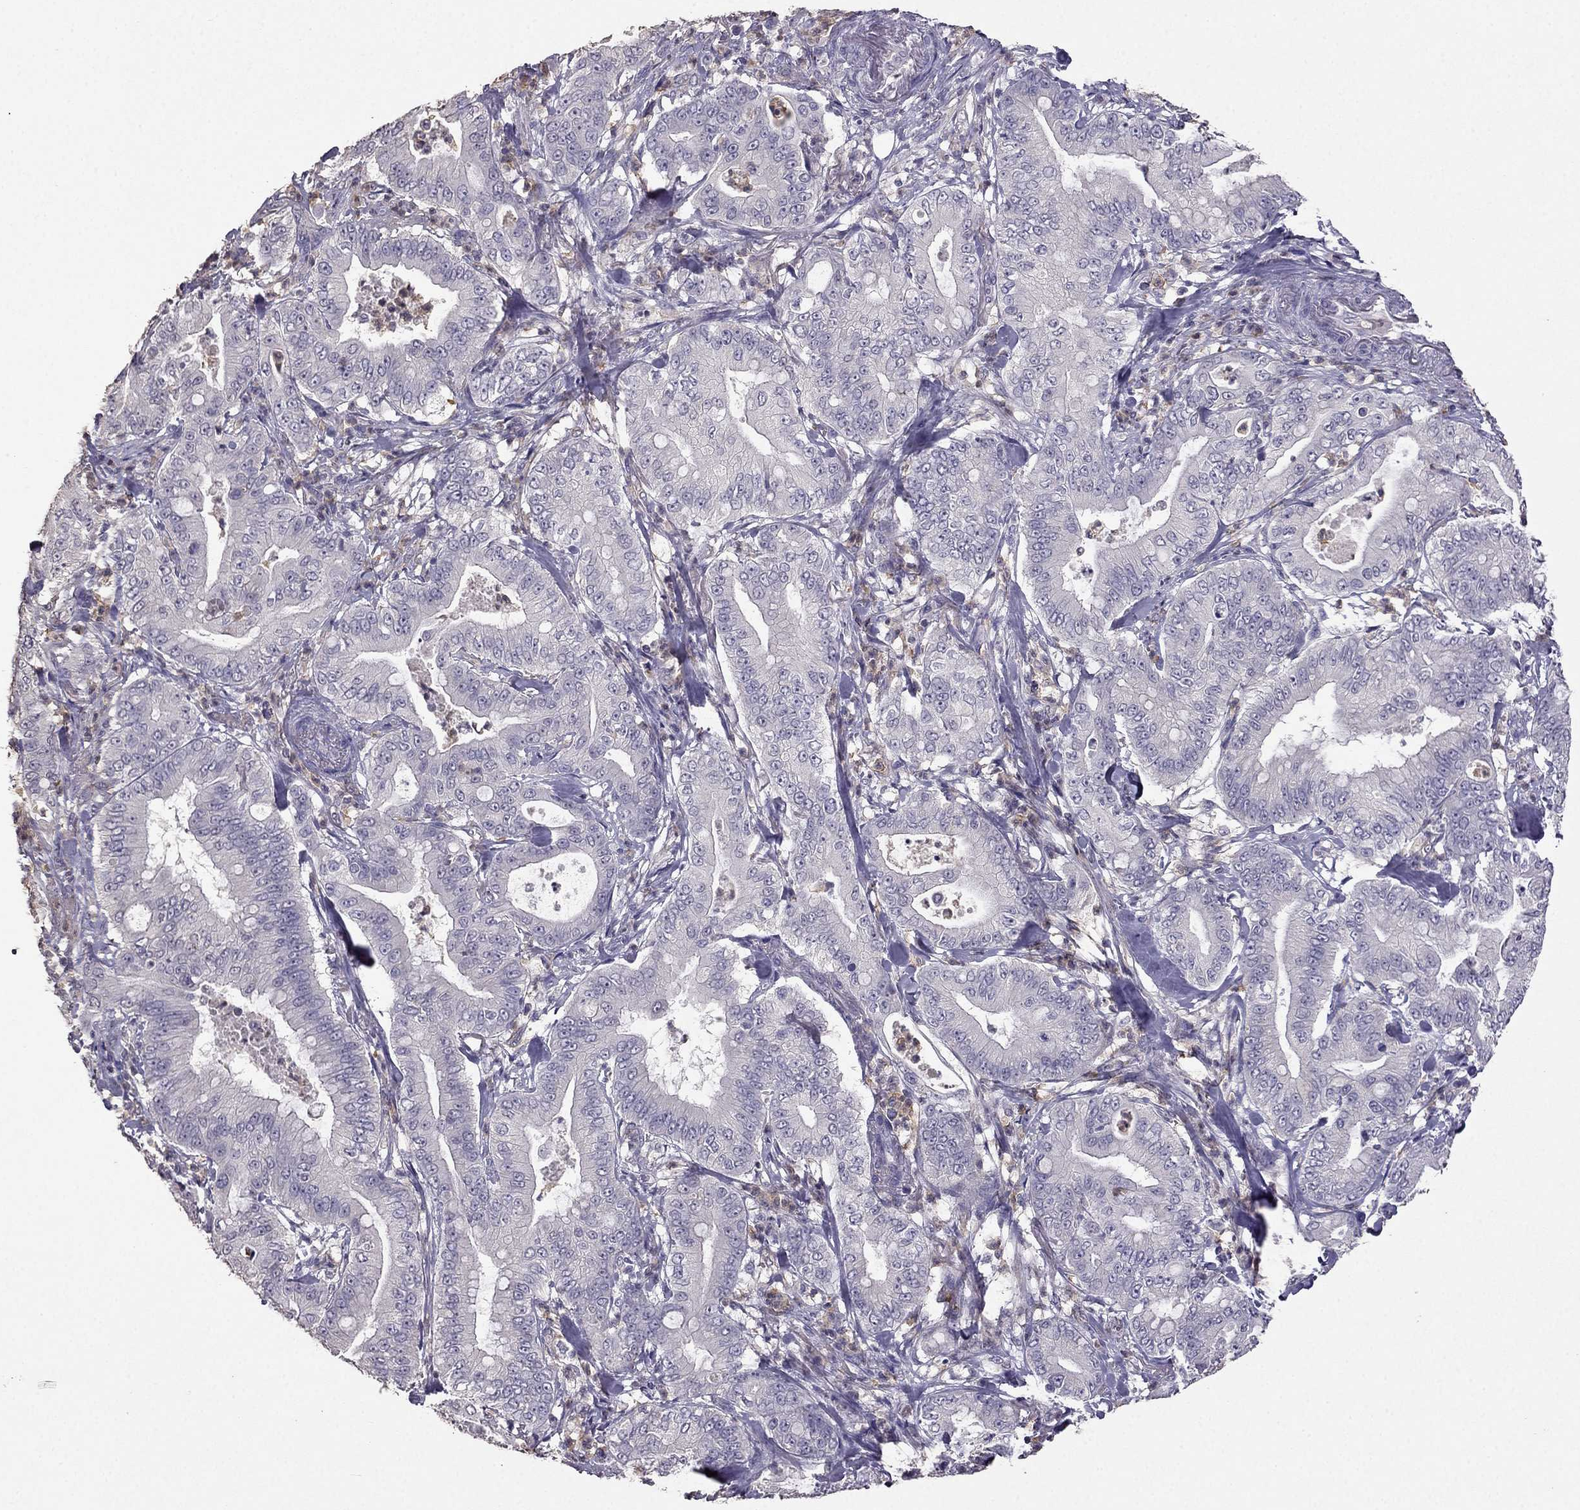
{"staining": {"intensity": "negative", "quantity": "none", "location": "none"}, "tissue": "pancreatic cancer", "cell_type": "Tumor cells", "image_type": "cancer", "snomed": [{"axis": "morphology", "description": "Adenocarcinoma, NOS"}, {"axis": "topography", "description": "Pancreas"}], "caption": "An image of pancreatic cancer (adenocarcinoma) stained for a protein displays no brown staining in tumor cells.", "gene": "RFLNB", "patient": {"sex": "male", "age": 71}}